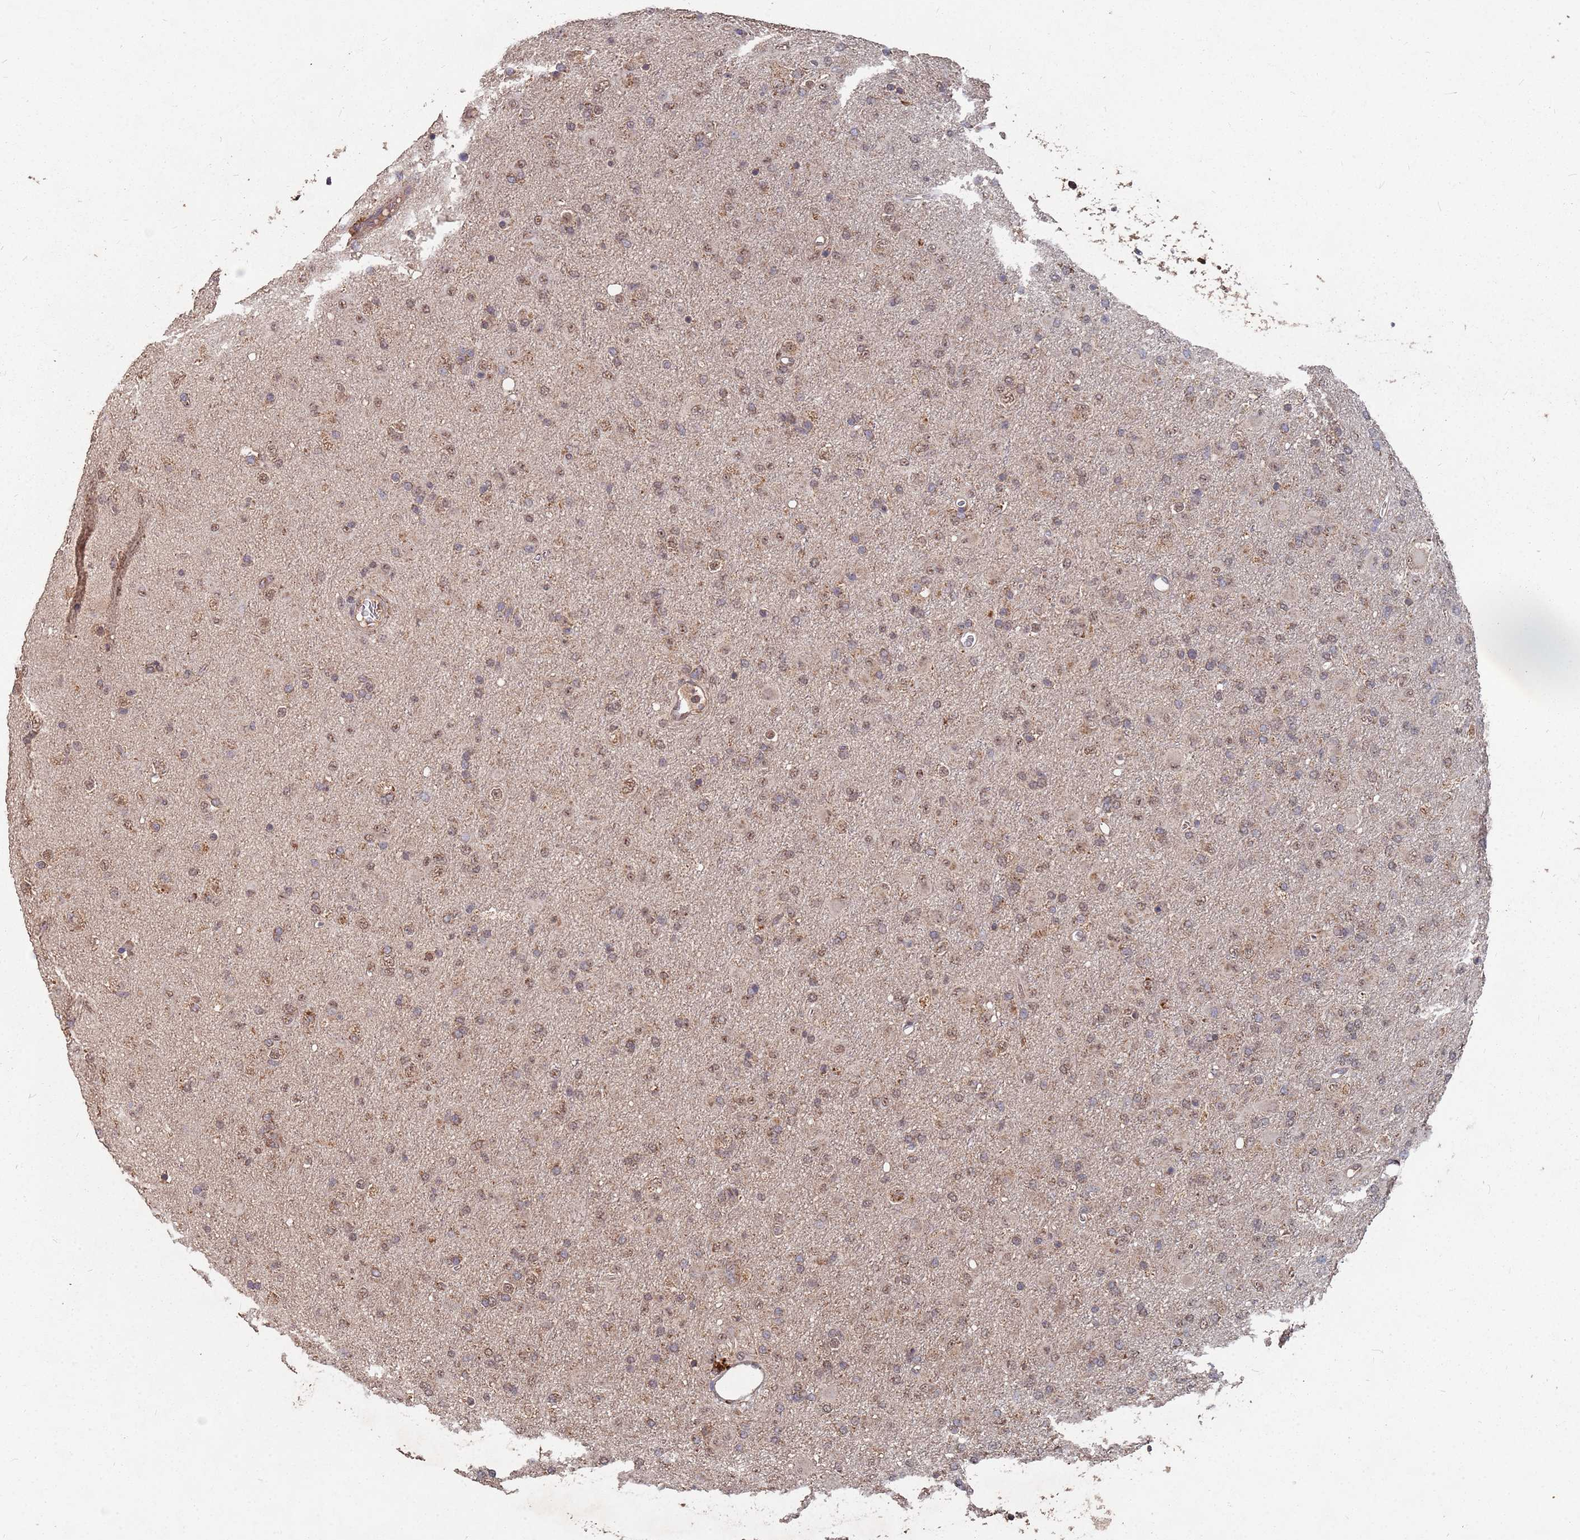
{"staining": {"intensity": "moderate", "quantity": ">75%", "location": "cytoplasmic/membranous,nuclear"}, "tissue": "glioma", "cell_type": "Tumor cells", "image_type": "cancer", "snomed": [{"axis": "morphology", "description": "Glioma, malignant, Low grade"}, {"axis": "topography", "description": "Brain"}], "caption": "There is medium levels of moderate cytoplasmic/membranous and nuclear staining in tumor cells of glioma, as demonstrated by immunohistochemical staining (brown color).", "gene": "PRORP", "patient": {"sex": "male", "age": 65}}